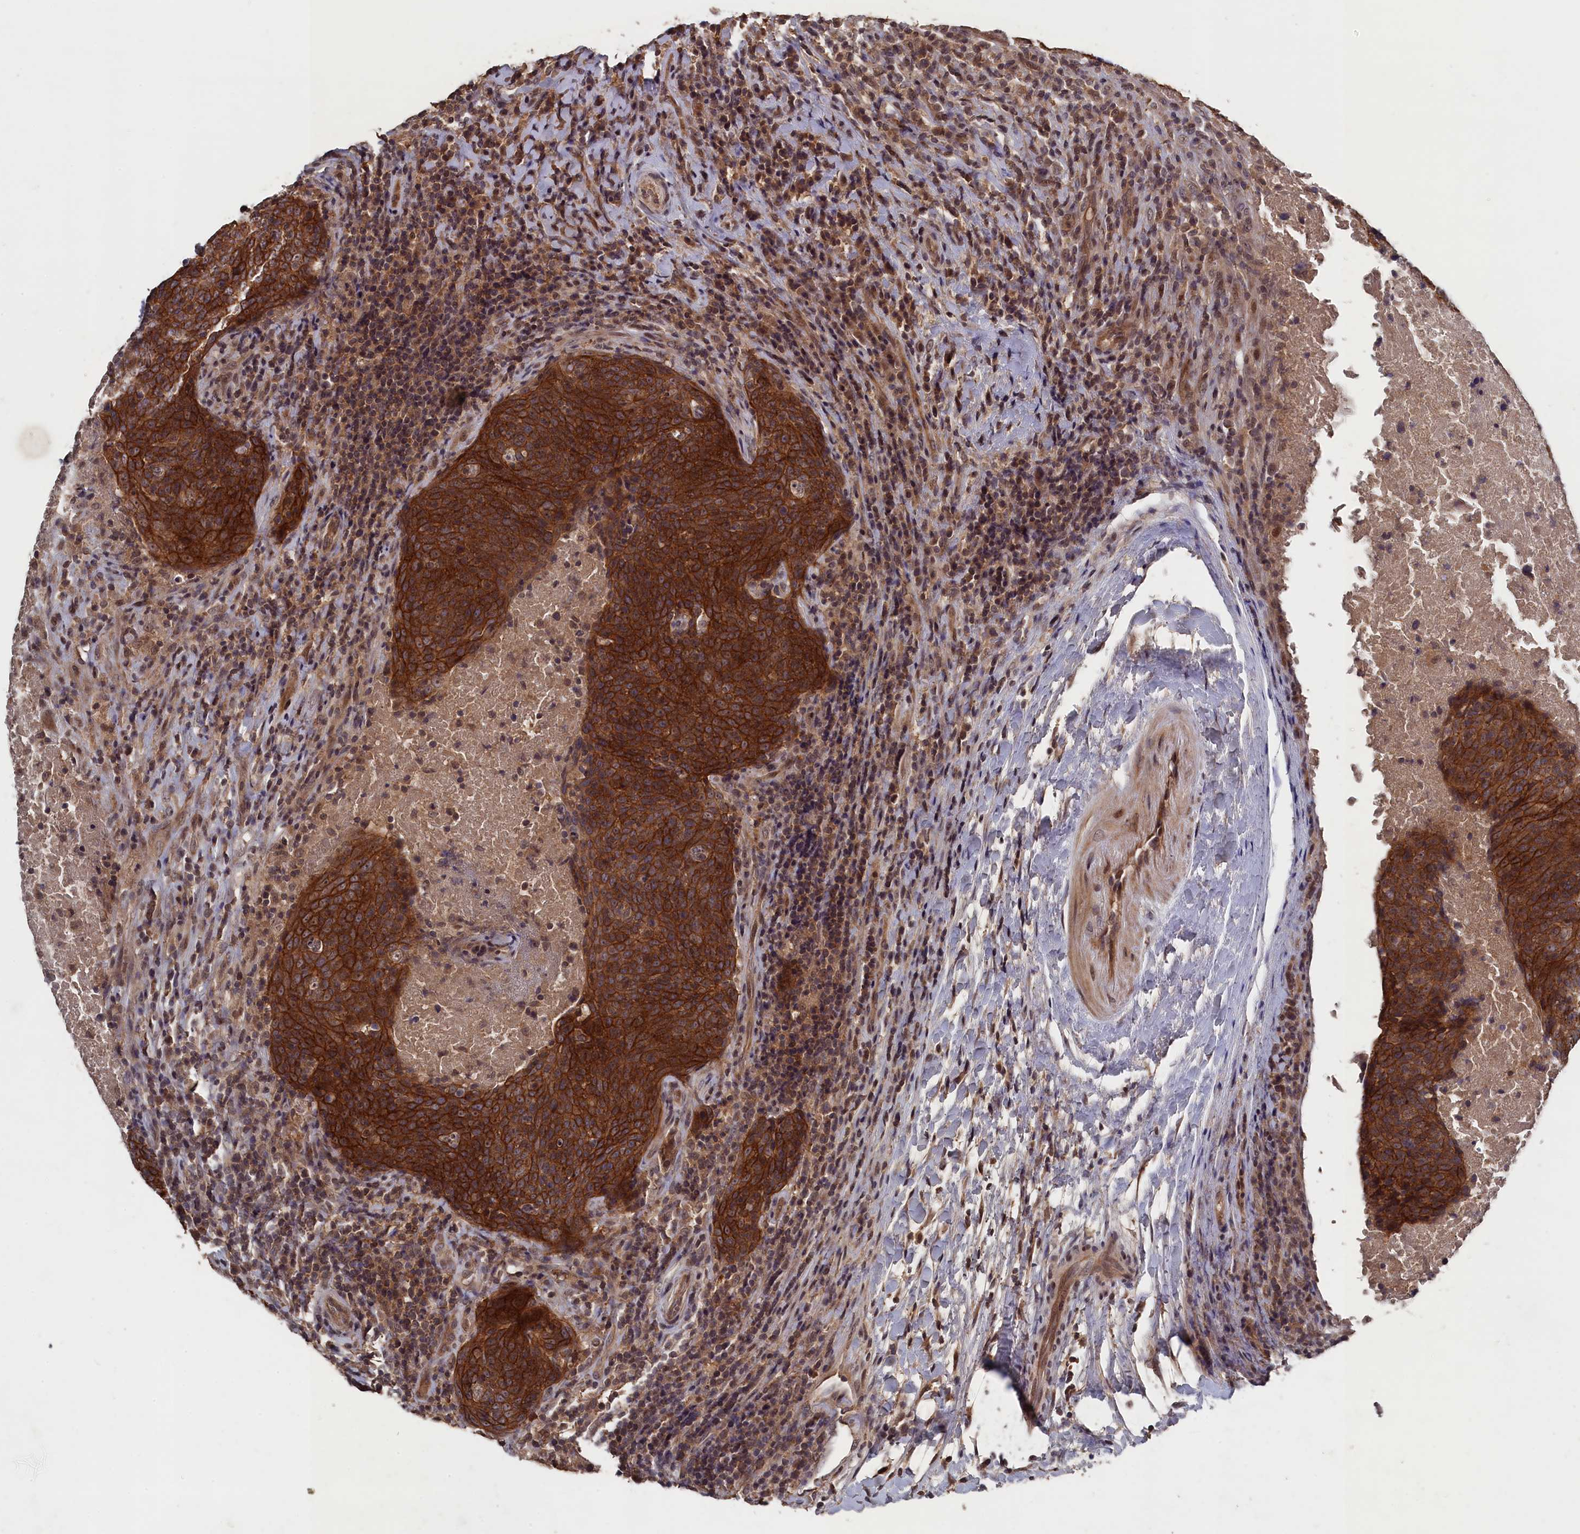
{"staining": {"intensity": "strong", "quantity": ">75%", "location": "cytoplasmic/membranous"}, "tissue": "head and neck cancer", "cell_type": "Tumor cells", "image_type": "cancer", "snomed": [{"axis": "morphology", "description": "Squamous cell carcinoma, NOS"}, {"axis": "morphology", "description": "Squamous cell carcinoma, metastatic, NOS"}, {"axis": "topography", "description": "Lymph node"}, {"axis": "topography", "description": "Head-Neck"}], "caption": "The micrograph demonstrates immunohistochemical staining of head and neck cancer (squamous cell carcinoma). There is strong cytoplasmic/membranous positivity is seen in about >75% of tumor cells.", "gene": "TMC5", "patient": {"sex": "male", "age": 62}}